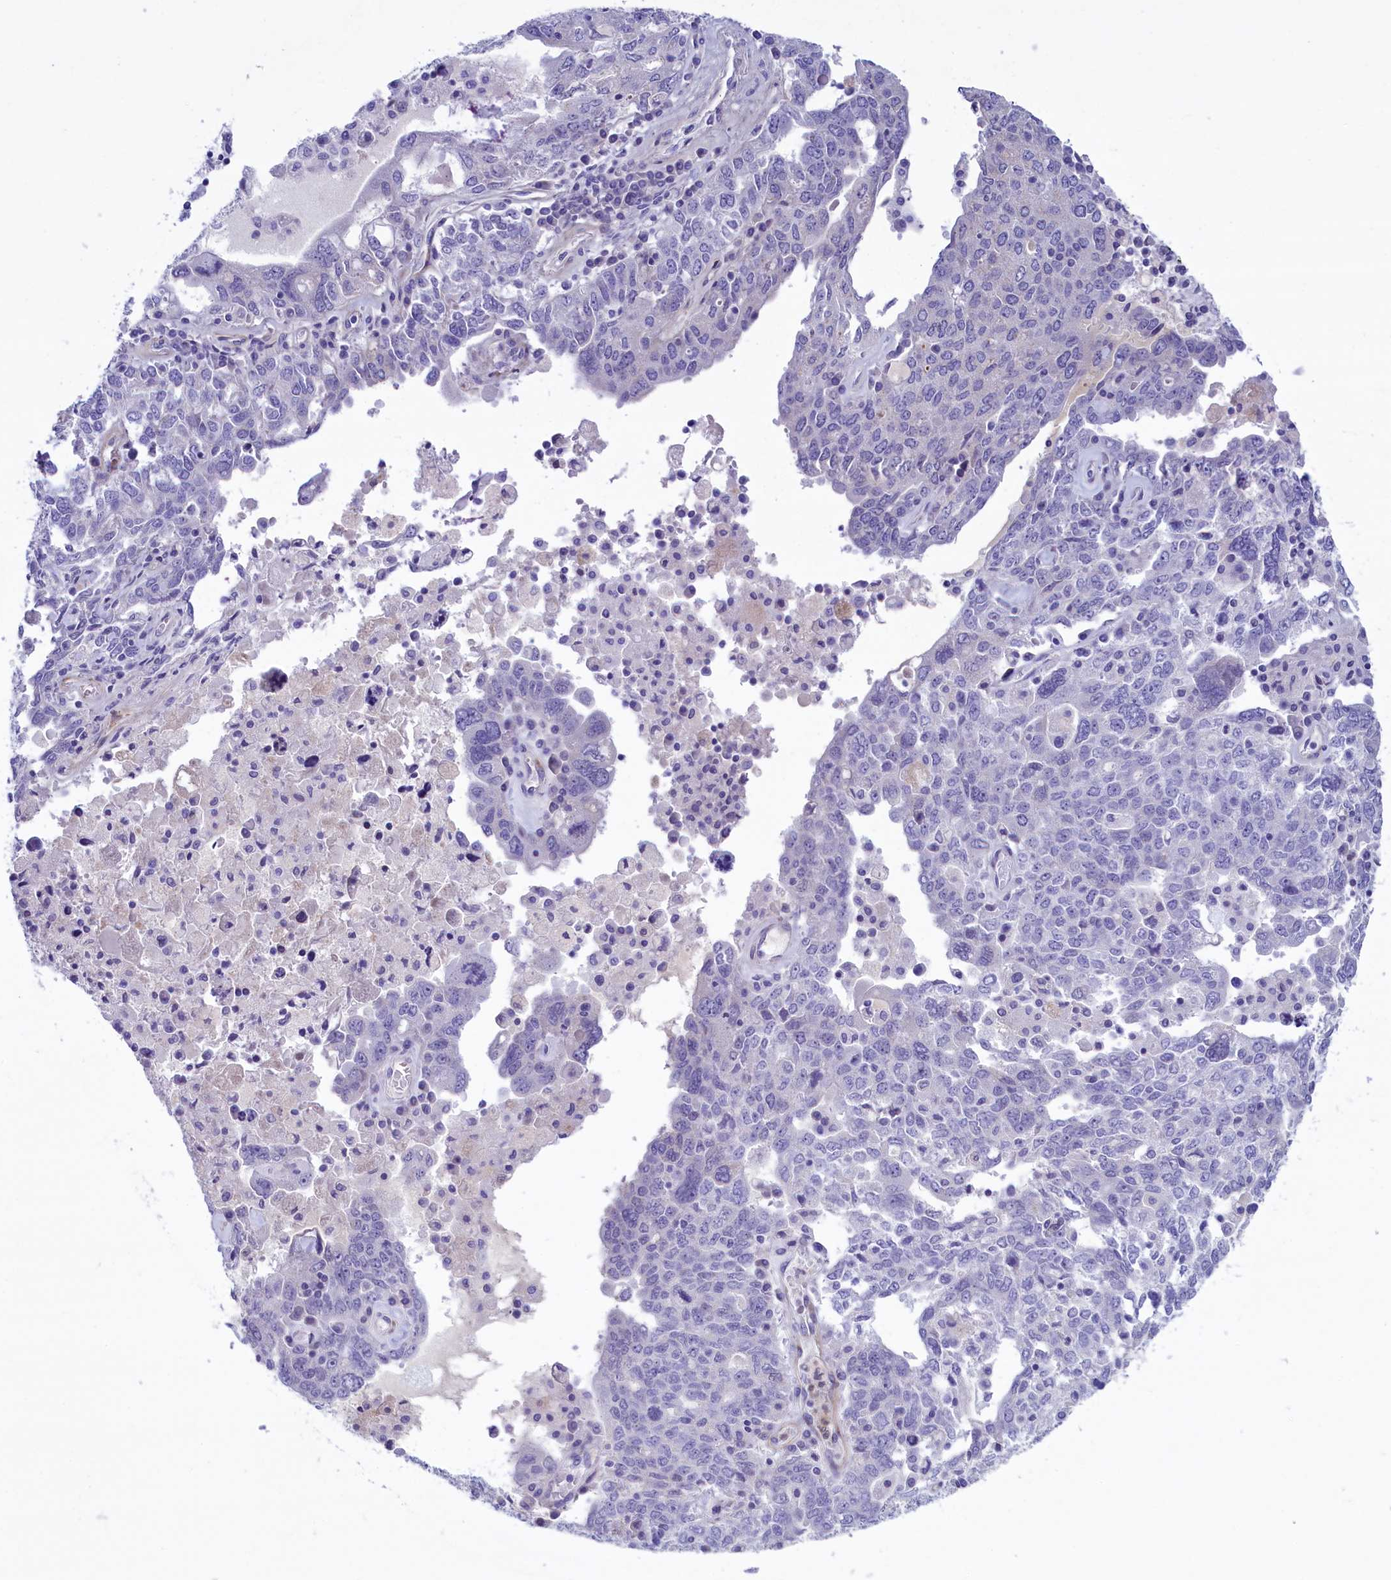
{"staining": {"intensity": "negative", "quantity": "none", "location": "none"}, "tissue": "ovarian cancer", "cell_type": "Tumor cells", "image_type": "cancer", "snomed": [{"axis": "morphology", "description": "Carcinoma, endometroid"}, {"axis": "topography", "description": "Ovary"}], "caption": "Ovarian cancer (endometroid carcinoma) was stained to show a protein in brown. There is no significant staining in tumor cells.", "gene": "LOXL1", "patient": {"sex": "female", "age": 62}}